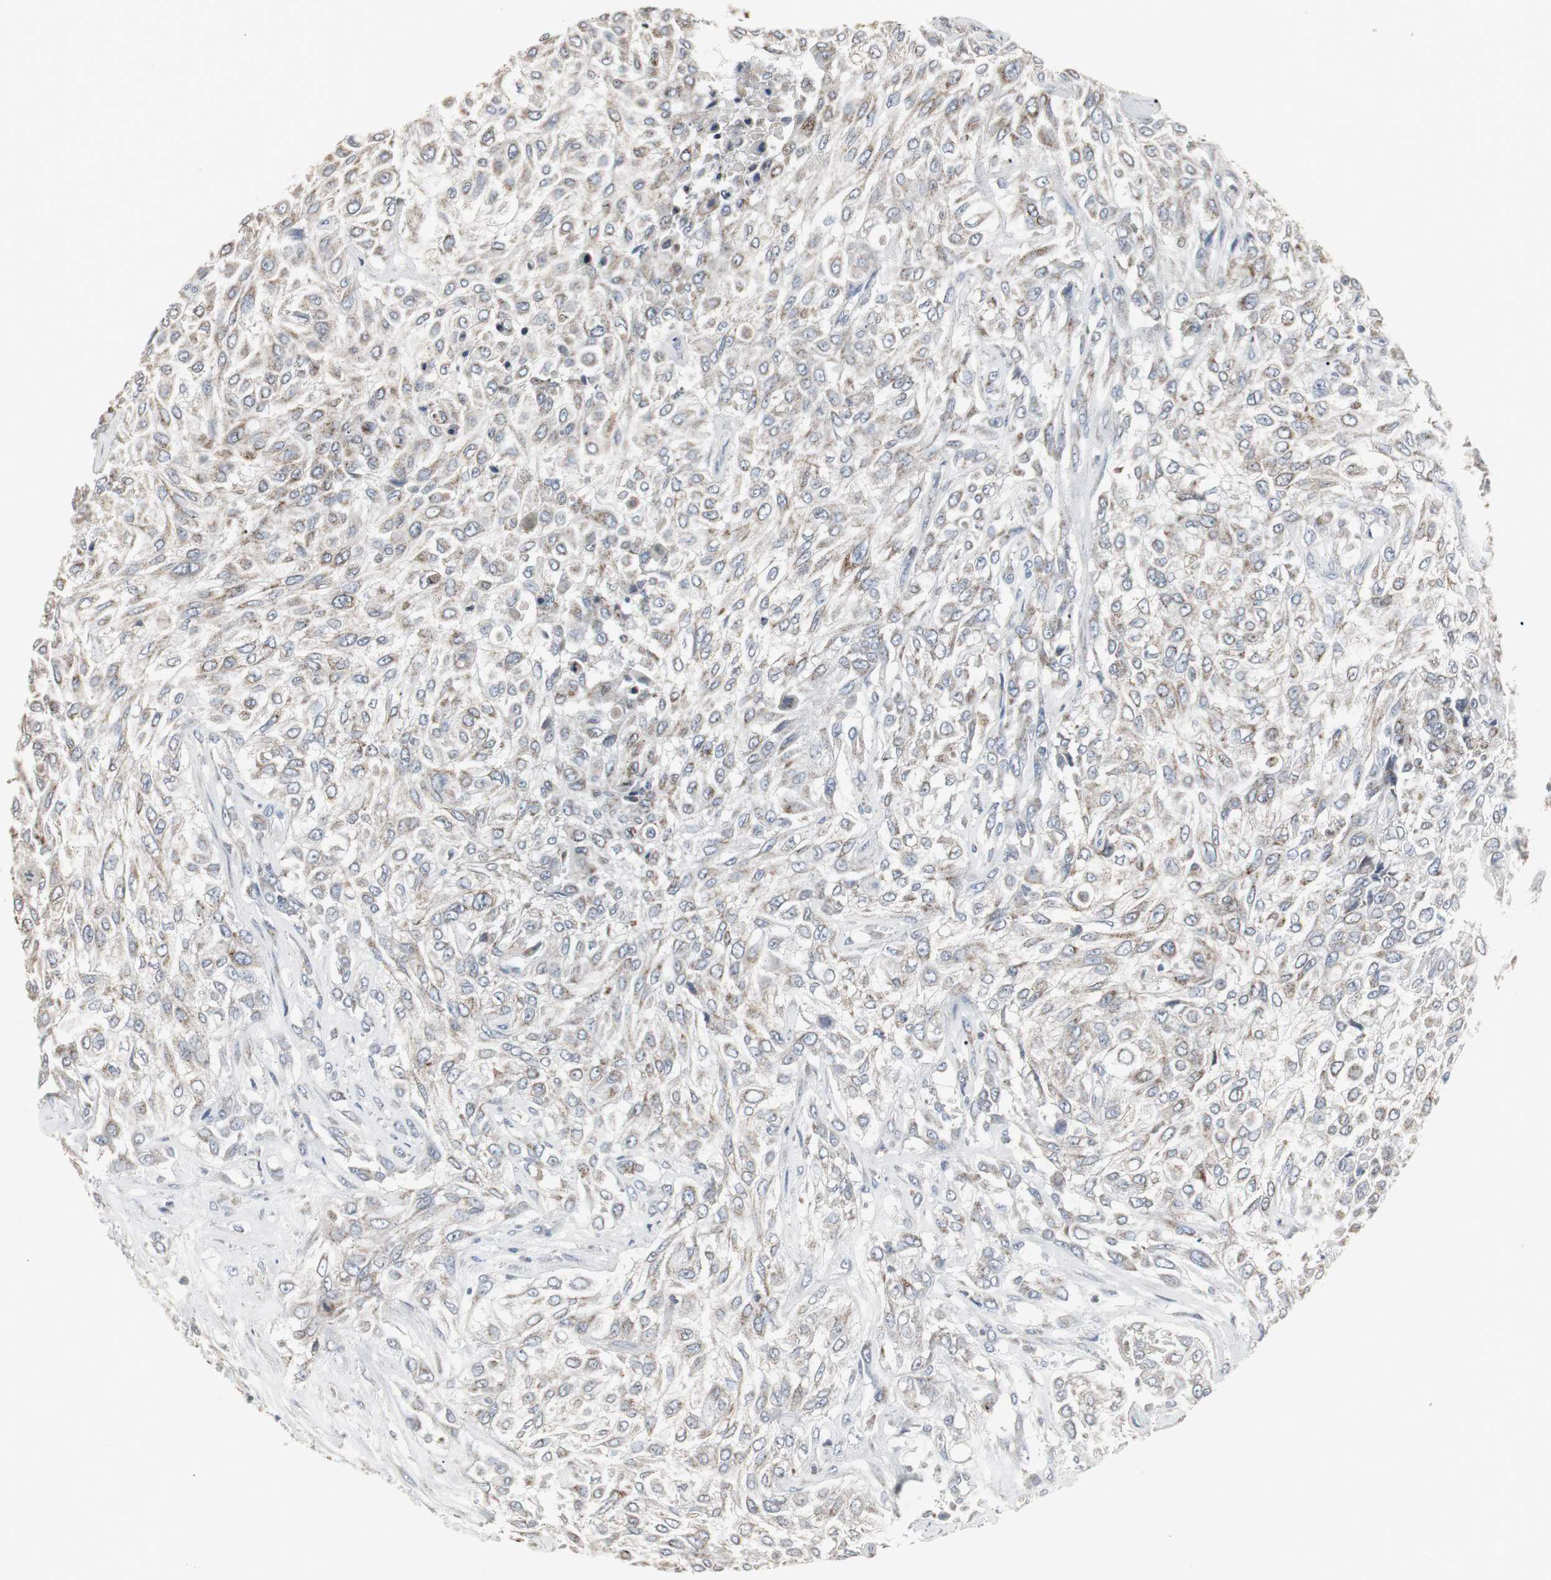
{"staining": {"intensity": "weak", "quantity": ">75%", "location": "cytoplasmic/membranous"}, "tissue": "urothelial cancer", "cell_type": "Tumor cells", "image_type": "cancer", "snomed": [{"axis": "morphology", "description": "Urothelial carcinoma, High grade"}, {"axis": "topography", "description": "Urinary bladder"}], "caption": "Immunohistochemical staining of human urothelial cancer demonstrates low levels of weak cytoplasmic/membranous staining in approximately >75% of tumor cells.", "gene": "ACAA1", "patient": {"sex": "male", "age": 57}}